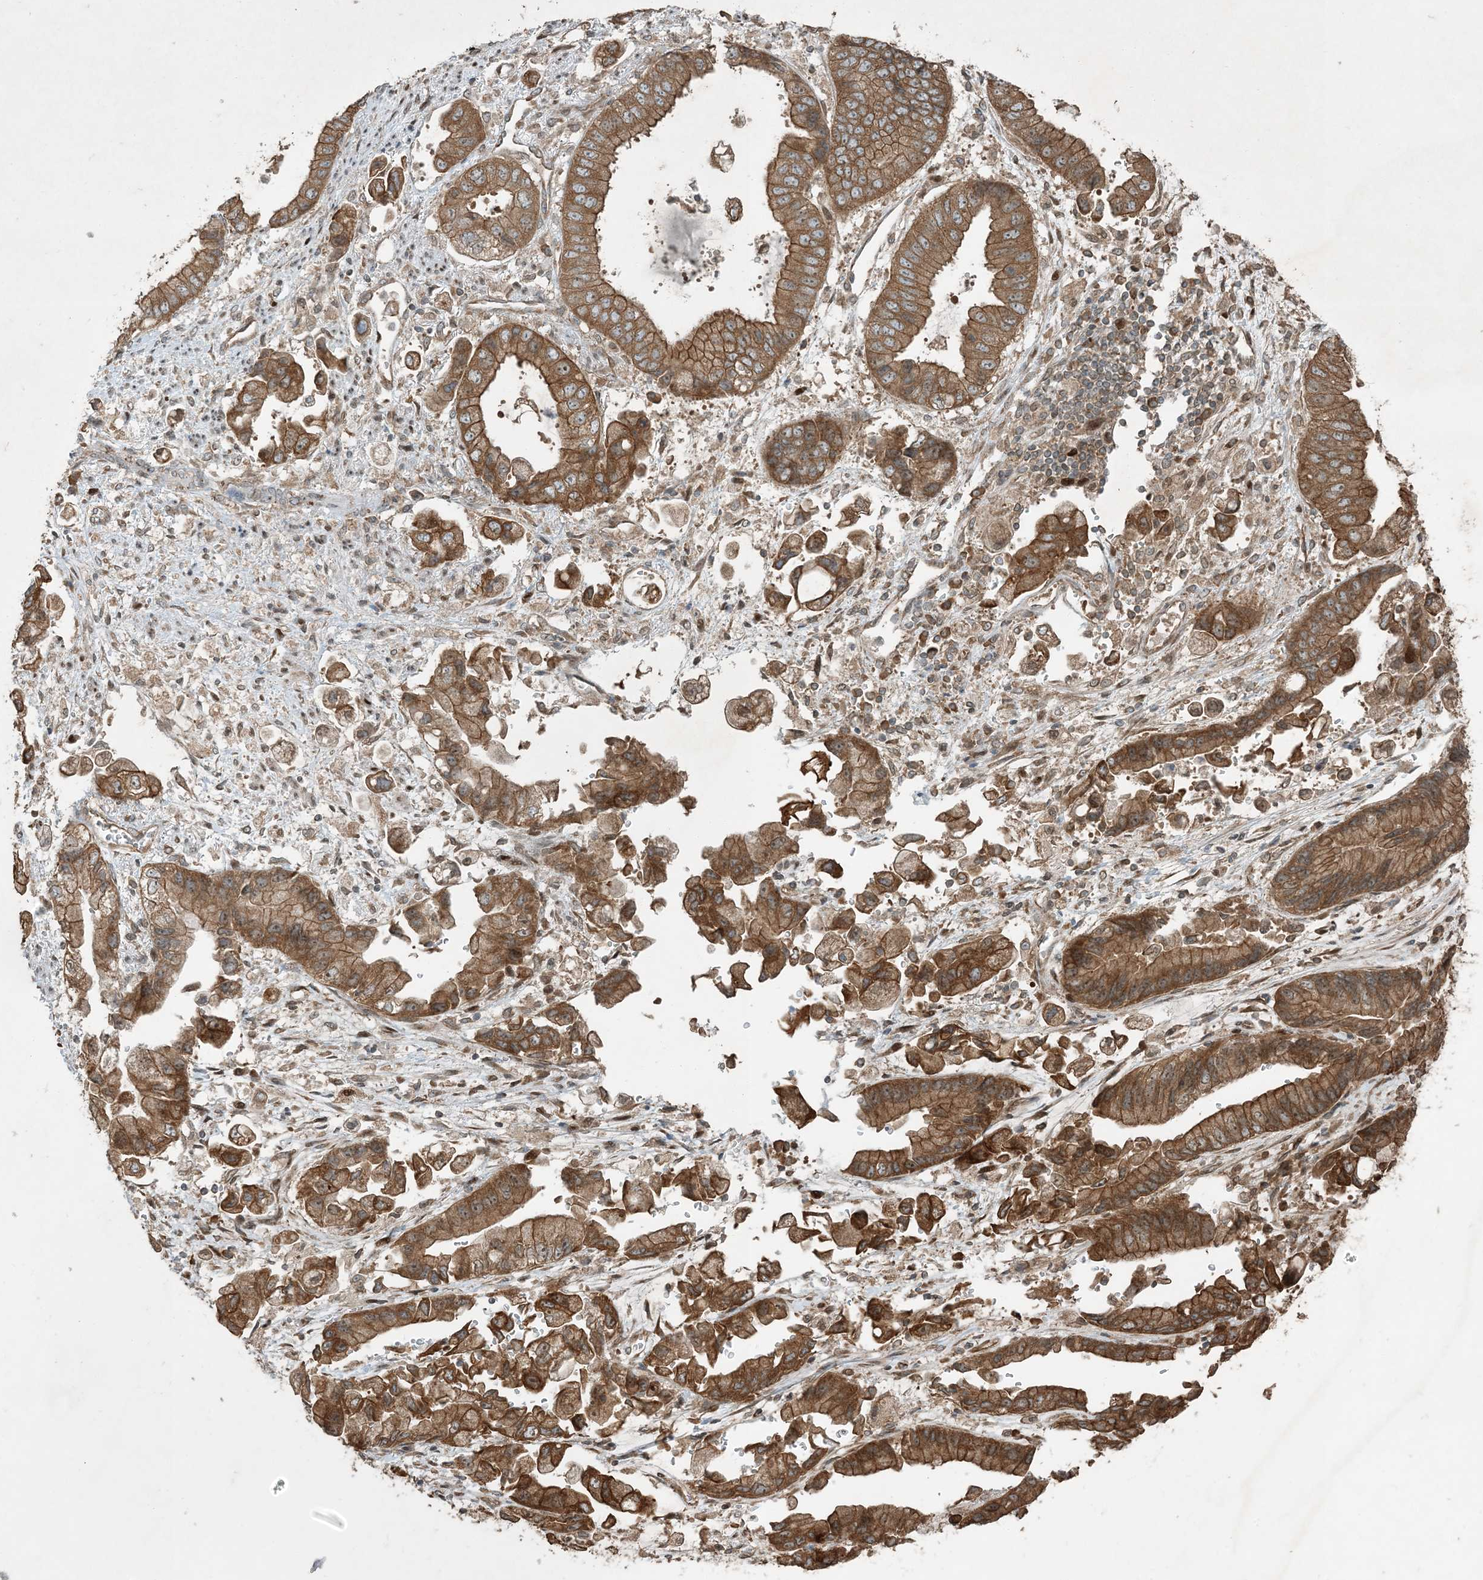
{"staining": {"intensity": "moderate", "quantity": ">75%", "location": "cytoplasmic/membranous"}, "tissue": "stomach cancer", "cell_type": "Tumor cells", "image_type": "cancer", "snomed": [{"axis": "morphology", "description": "Adenocarcinoma, NOS"}, {"axis": "topography", "description": "Stomach"}], "caption": "IHC (DAB (3,3'-diaminobenzidine)) staining of stomach adenocarcinoma reveals moderate cytoplasmic/membranous protein expression in approximately >75% of tumor cells.", "gene": "COMMD8", "patient": {"sex": "male", "age": 62}}